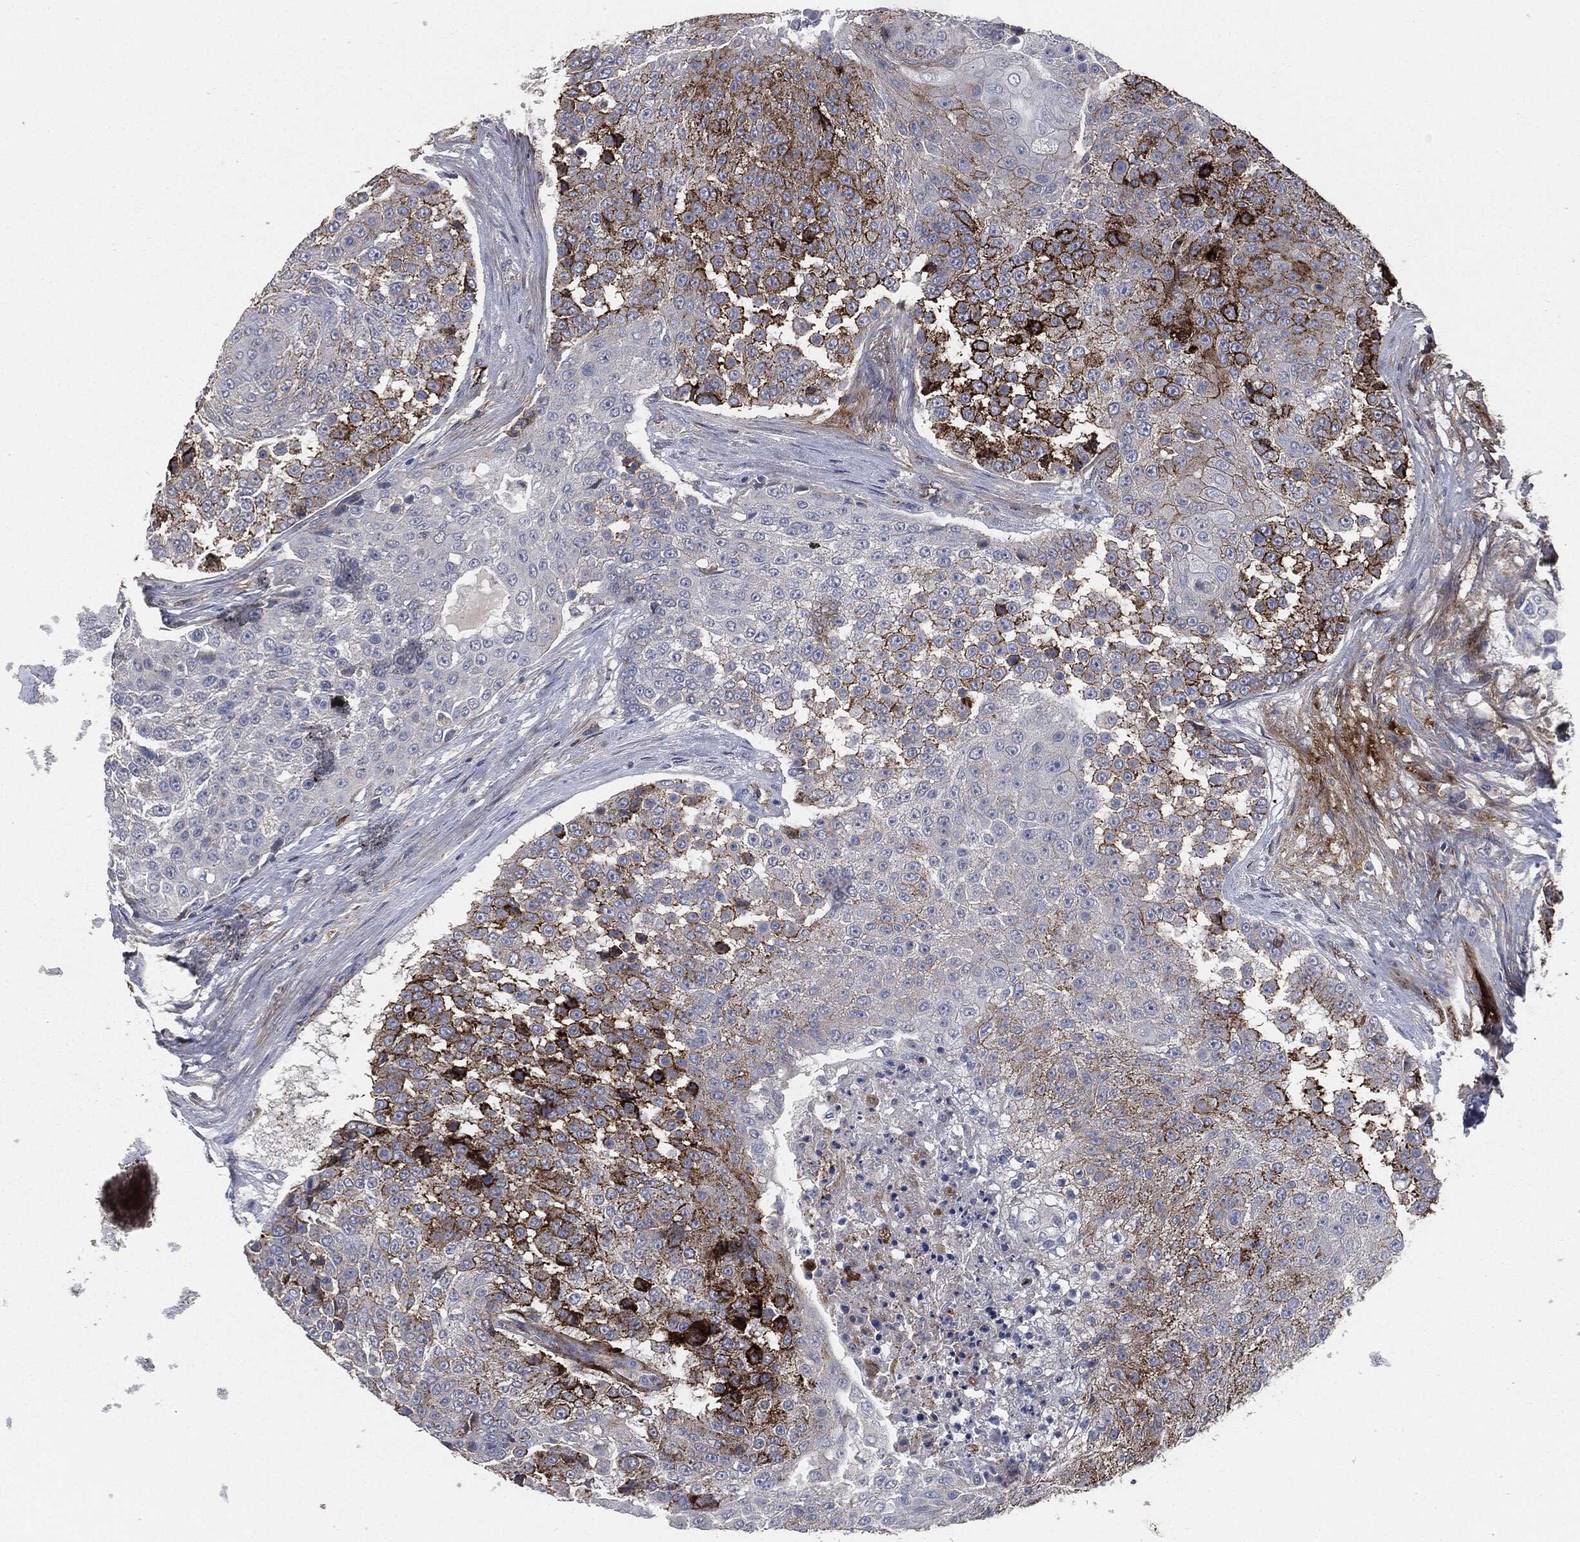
{"staining": {"intensity": "strong", "quantity": "<25%", "location": "cytoplasmic/membranous"}, "tissue": "urothelial cancer", "cell_type": "Tumor cells", "image_type": "cancer", "snomed": [{"axis": "morphology", "description": "Urothelial carcinoma, High grade"}, {"axis": "topography", "description": "Urinary bladder"}], "caption": "Urothelial cancer stained for a protein shows strong cytoplasmic/membranous positivity in tumor cells.", "gene": "APOB", "patient": {"sex": "female", "age": 63}}